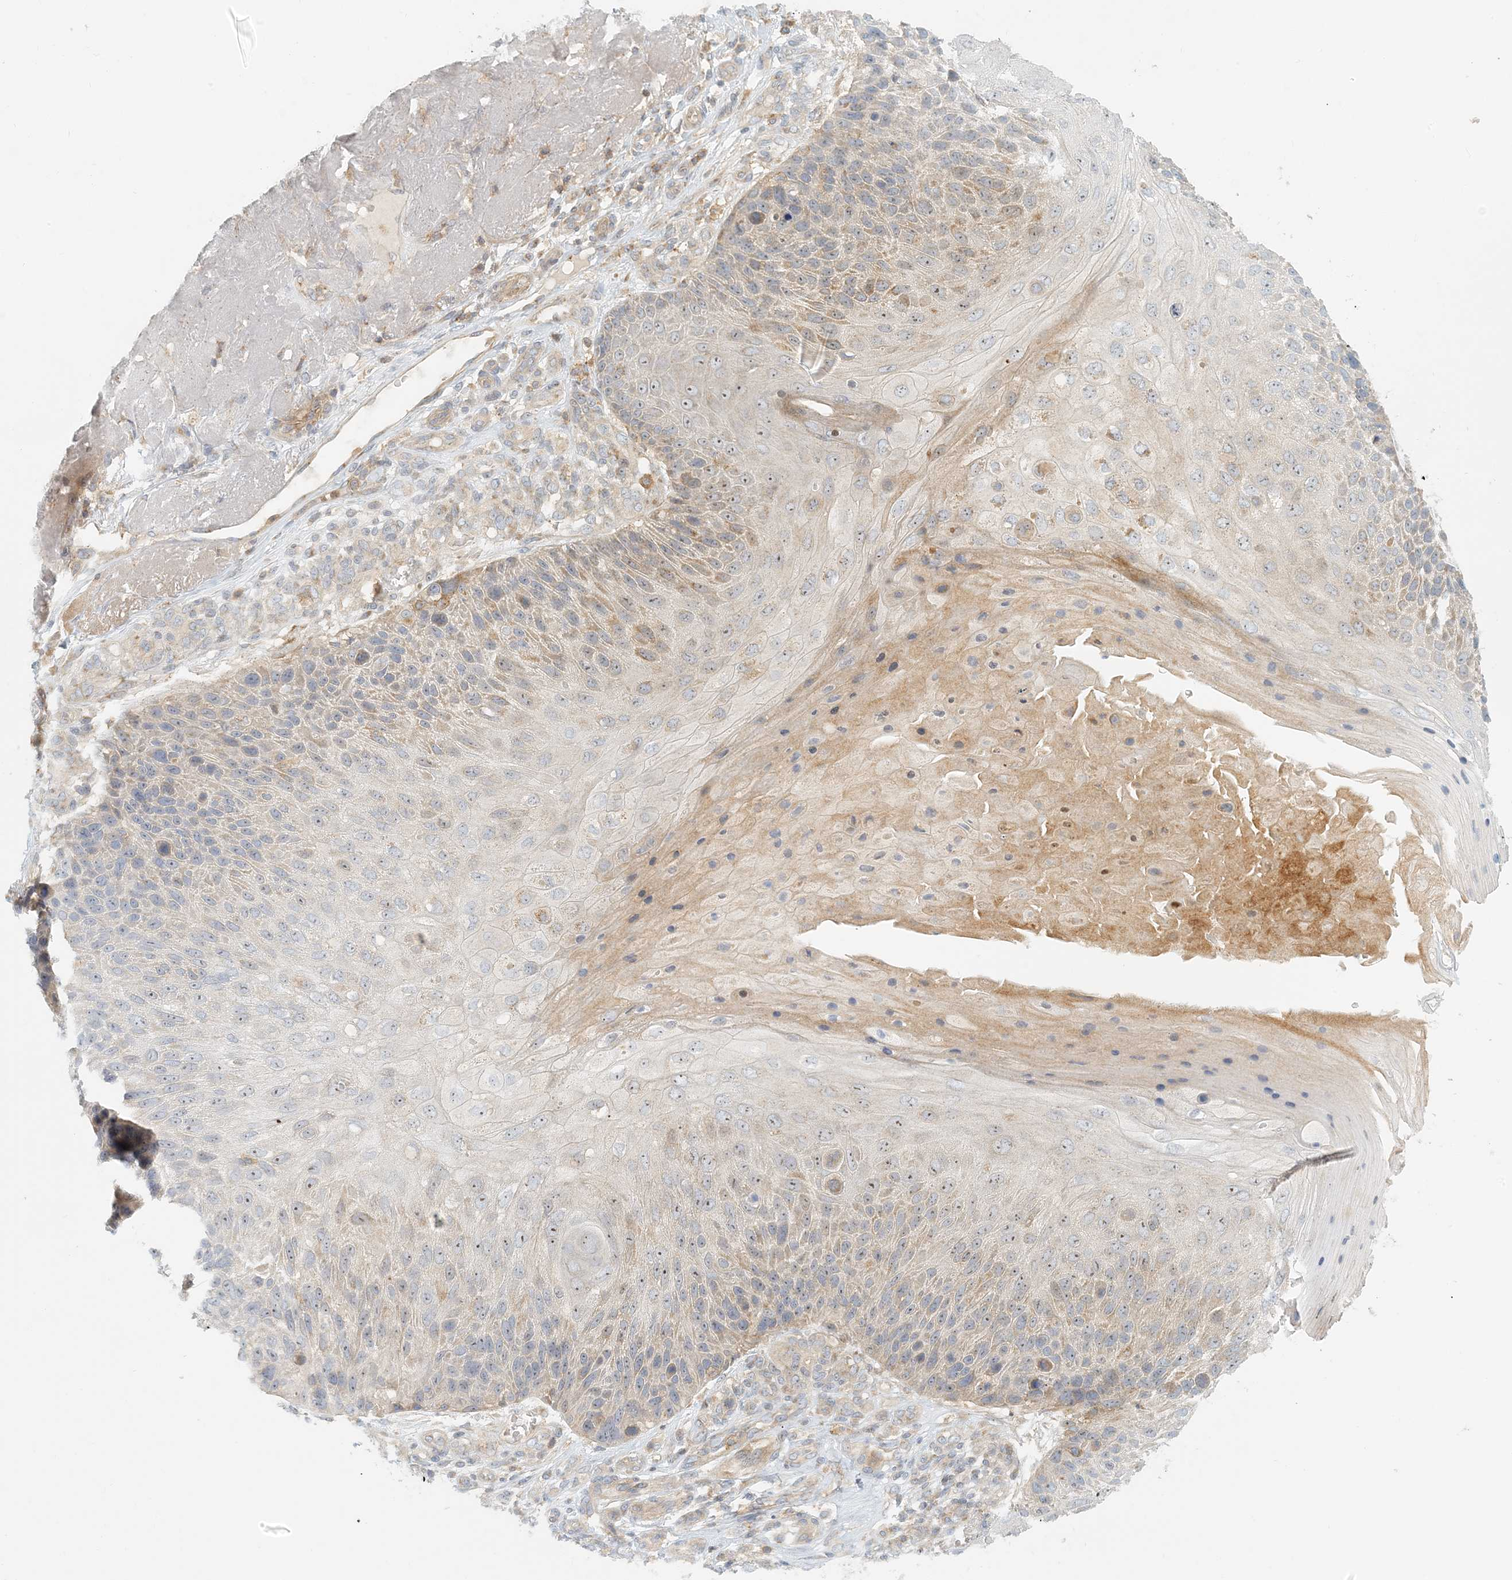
{"staining": {"intensity": "weak", "quantity": "25%-75%", "location": "cytoplasmic/membranous"}, "tissue": "skin cancer", "cell_type": "Tumor cells", "image_type": "cancer", "snomed": [{"axis": "morphology", "description": "Squamous cell carcinoma, NOS"}, {"axis": "topography", "description": "Skin"}], "caption": "Human skin cancer (squamous cell carcinoma) stained with a protein marker exhibits weak staining in tumor cells.", "gene": "COLEC11", "patient": {"sex": "female", "age": 88}}